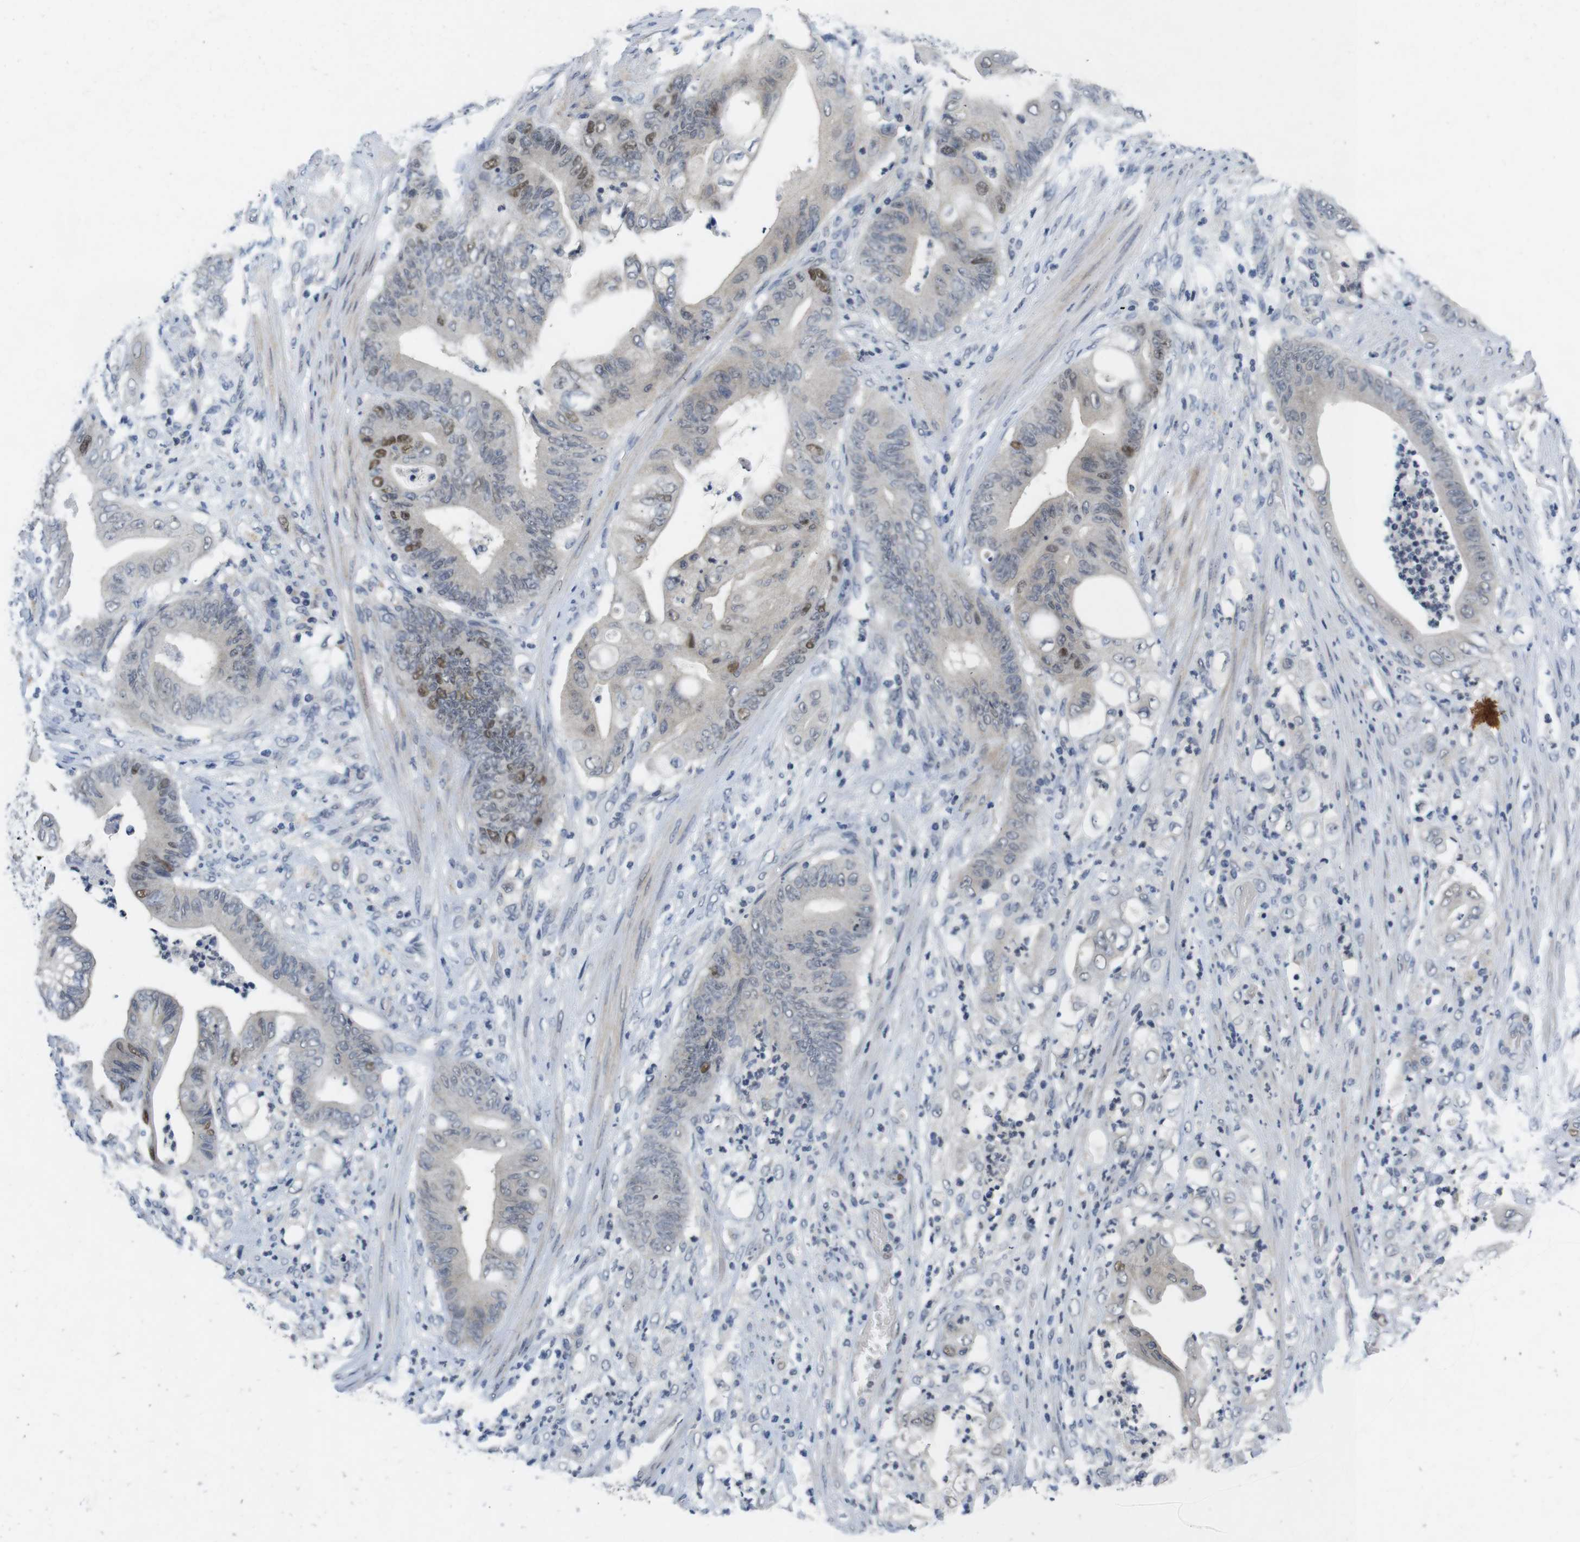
{"staining": {"intensity": "moderate", "quantity": "<25%", "location": "nuclear"}, "tissue": "stomach cancer", "cell_type": "Tumor cells", "image_type": "cancer", "snomed": [{"axis": "morphology", "description": "Adenocarcinoma, NOS"}, {"axis": "topography", "description": "Stomach"}], "caption": "There is low levels of moderate nuclear positivity in tumor cells of stomach cancer, as demonstrated by immunohistochemical staining (brown color).", "gene": "SKP2", "patient": {"sex": "female", "age": 73}}